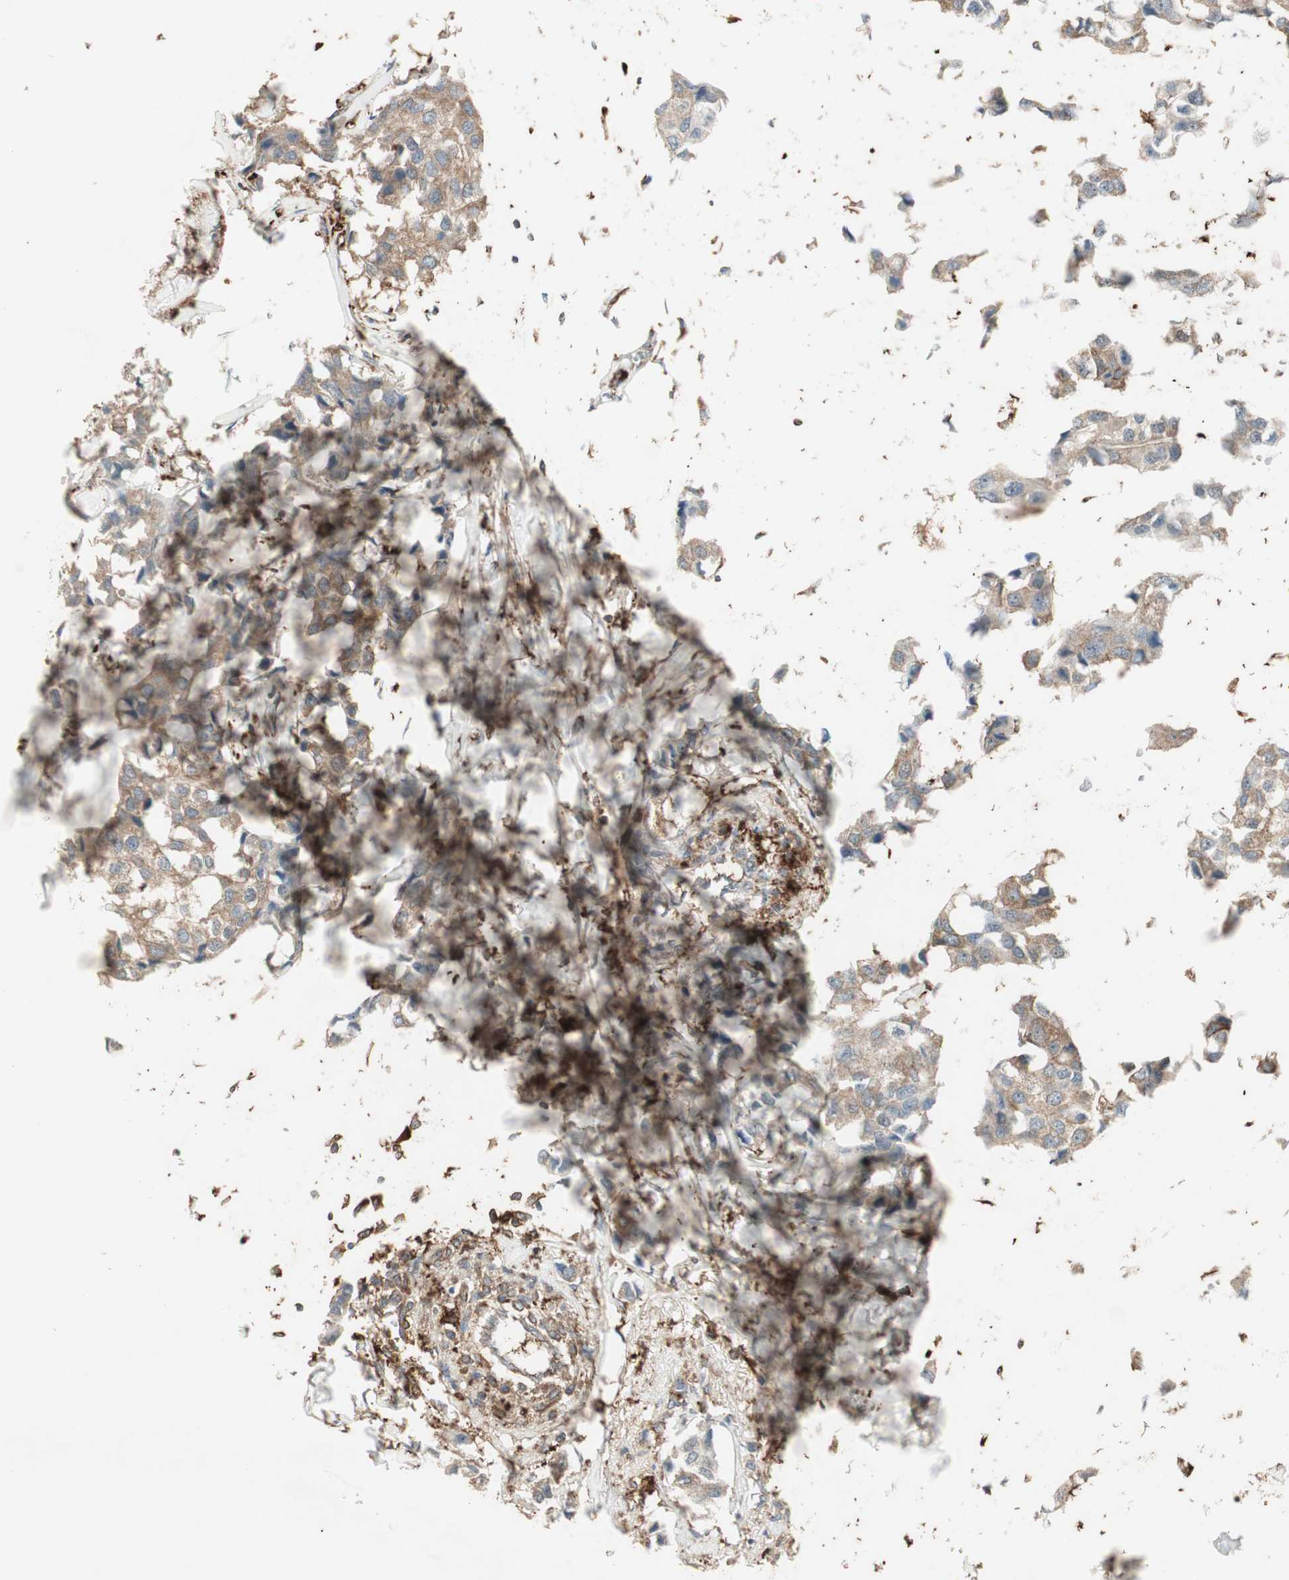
{"staining": {"intensity": "weak", "quantity": "25%-75%", "location": "cytoplasmic/membranous"}, "tissue": "breast cancer", "cell_type": "Tumor cells", "image_type": "cancer", "snomed": [{"axis": "morphology", "description": "Duct carcinoma"}, {"axis": "topography", "description": "Breast"}], "caption": "Intraductal carcinoma (breast) was stained to show a protein in brown. There is low levels of weak cytoplasmic/membranous staining in approximately 25%-75% of tumor cells.", "gene": "MMP3", "patient": {"sex": "female", "age": 80}}